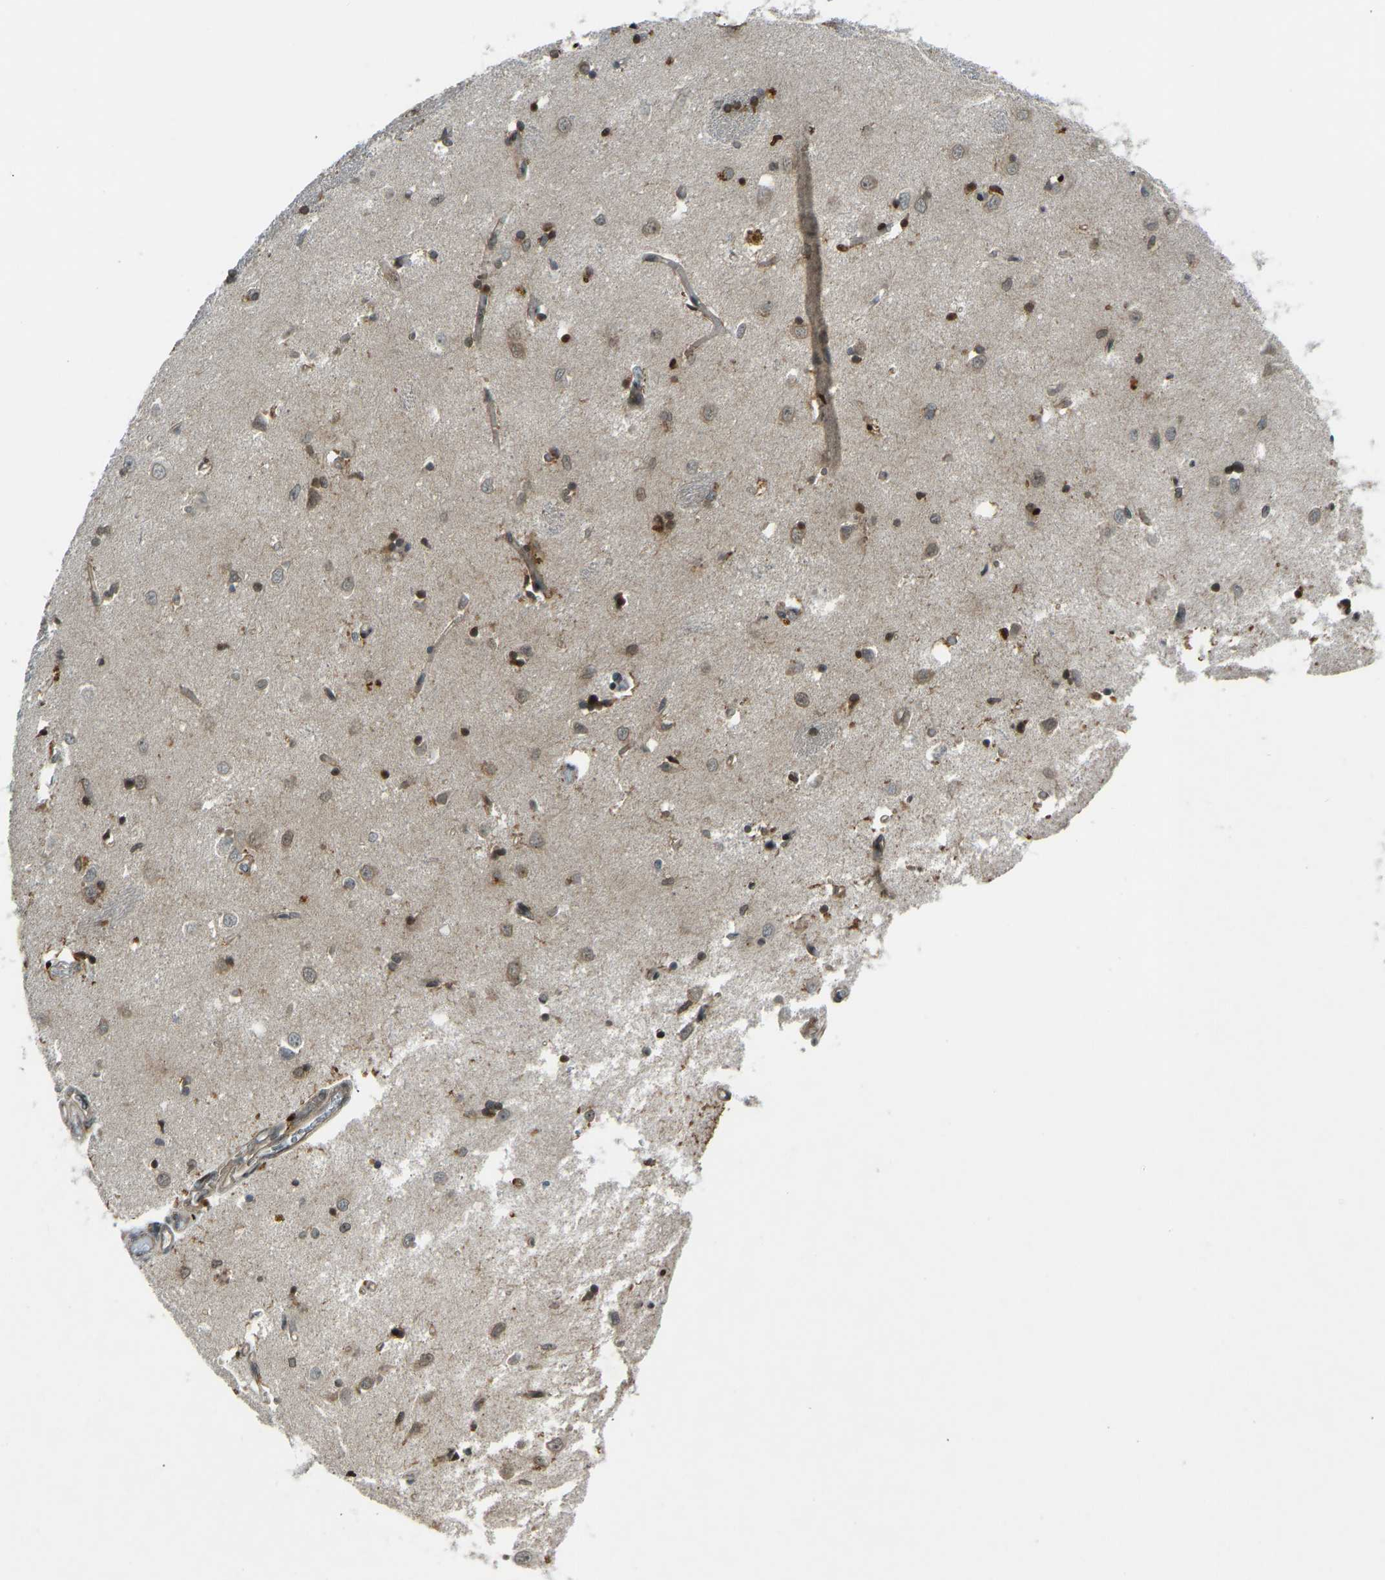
{"staining": {"intensity": "strong", "quantity": "25%-75%", "location": "nuclear"}, "tissue": "caudate", "cell_type": "Glial cells", "image_type": "normal", "snomed": [{"axis": "morphology", "description": "Normal tissue, NOS"}, {"axis": "topography", "description": "Lateral ventricle wall"}], "caption": "Strong nuclear positivity is identified in approximately 25%-75% of glial cells in normal caudate.", "gene": "SVOPL", "patient": {"sex": "female", "age": 19}}